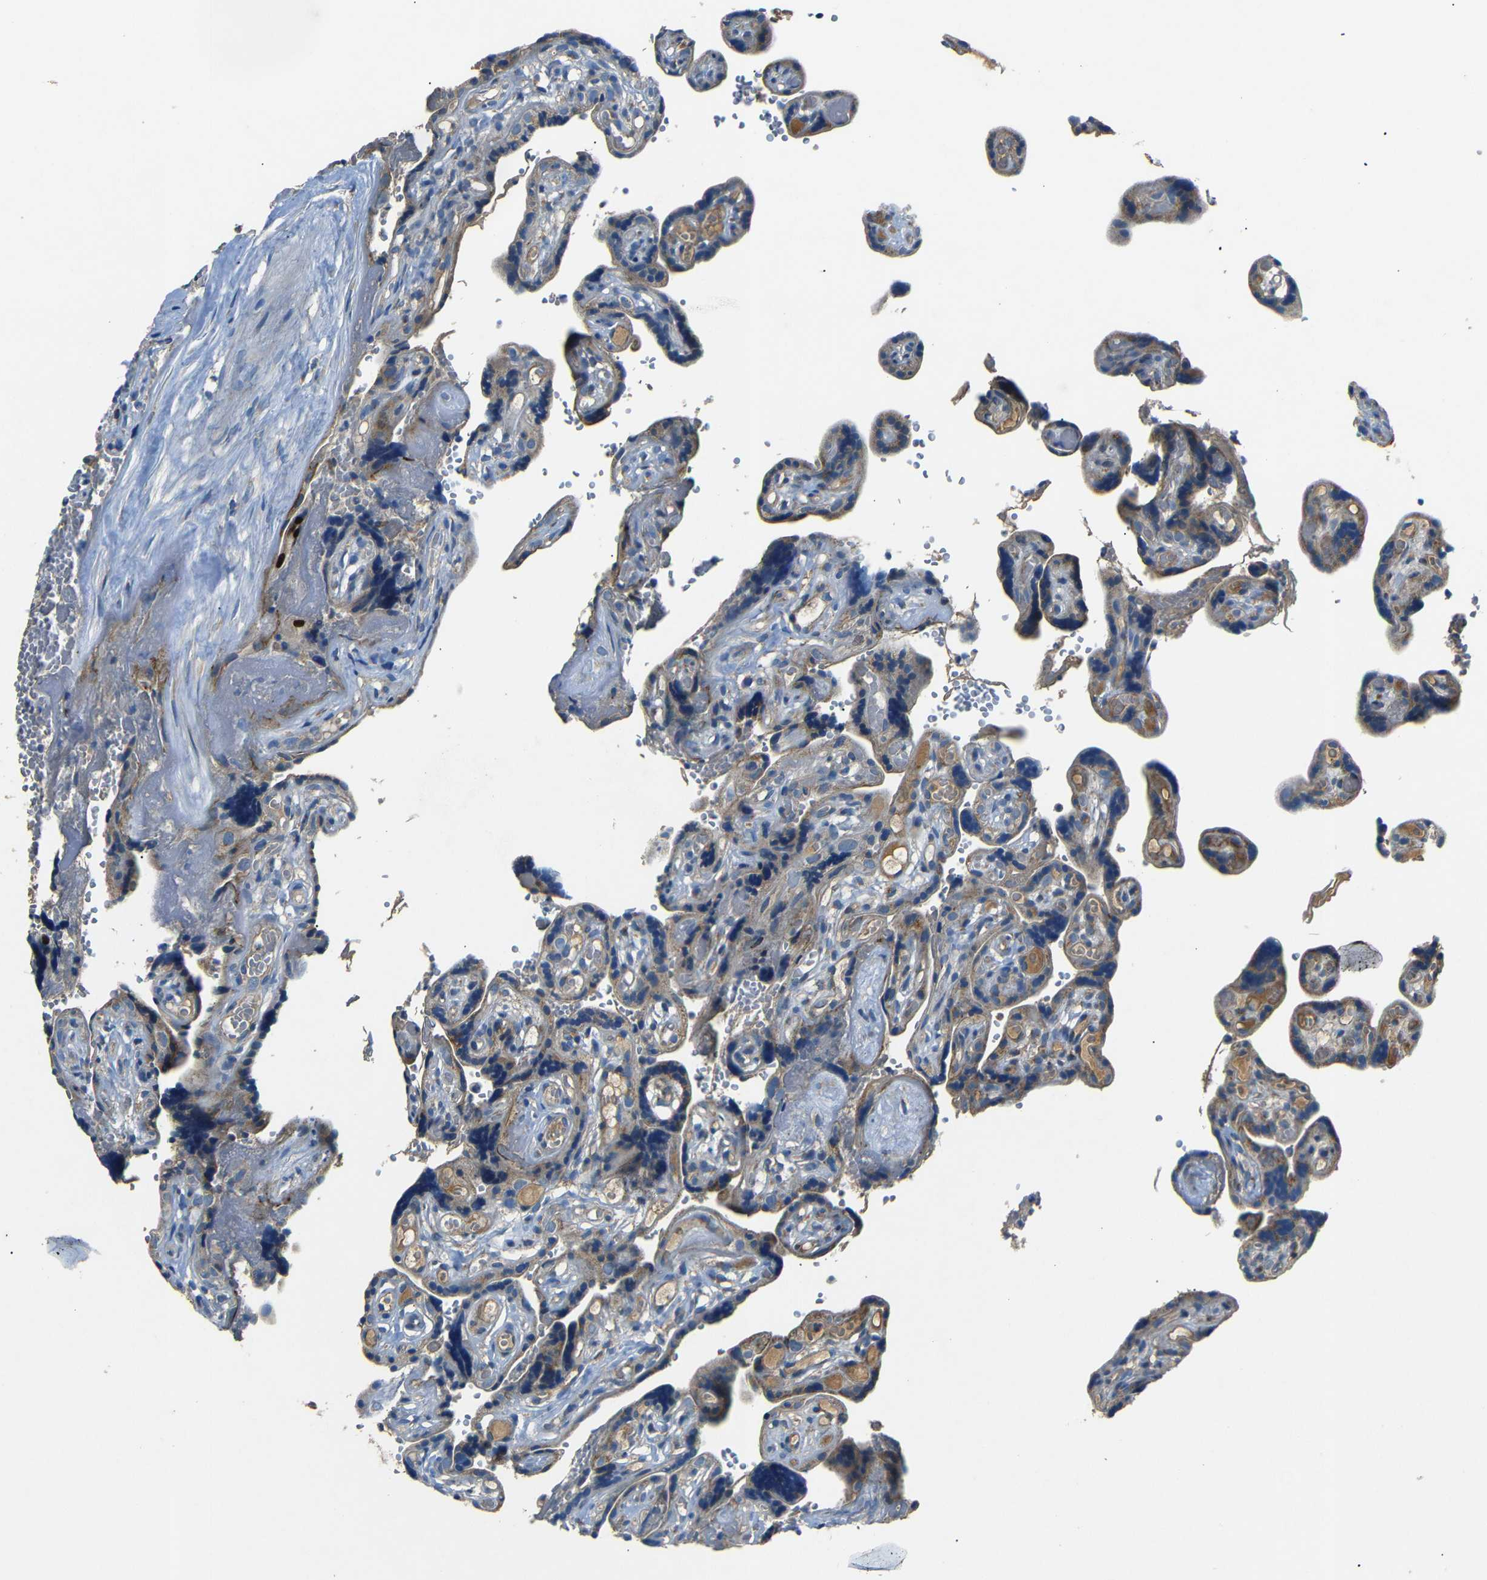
{"staining": {"intensity": "moderate", "quantity": ">75%", "location": "cytoplasmic/membranous"}, "tissue": "placenta", "cell_type": "Decidual cells", "image_type": "normal", "snomed": [{"axis": "morphology", "description": "Normal tissue, NOS"}, {"axis": "topography", "description": "Placenta"}], "caption": "Immunohistochemistry (IHC) image of normal placenta: human placenta stained using IHC exhibits medium levels of moderate protein expression localized specifically in the cytoplasmic/membranous of decidual cells, appearing as a cytoplasmic/membranous brown color.", "gene": "NETO2", "patient": {"sex": "female", "age": 30}}